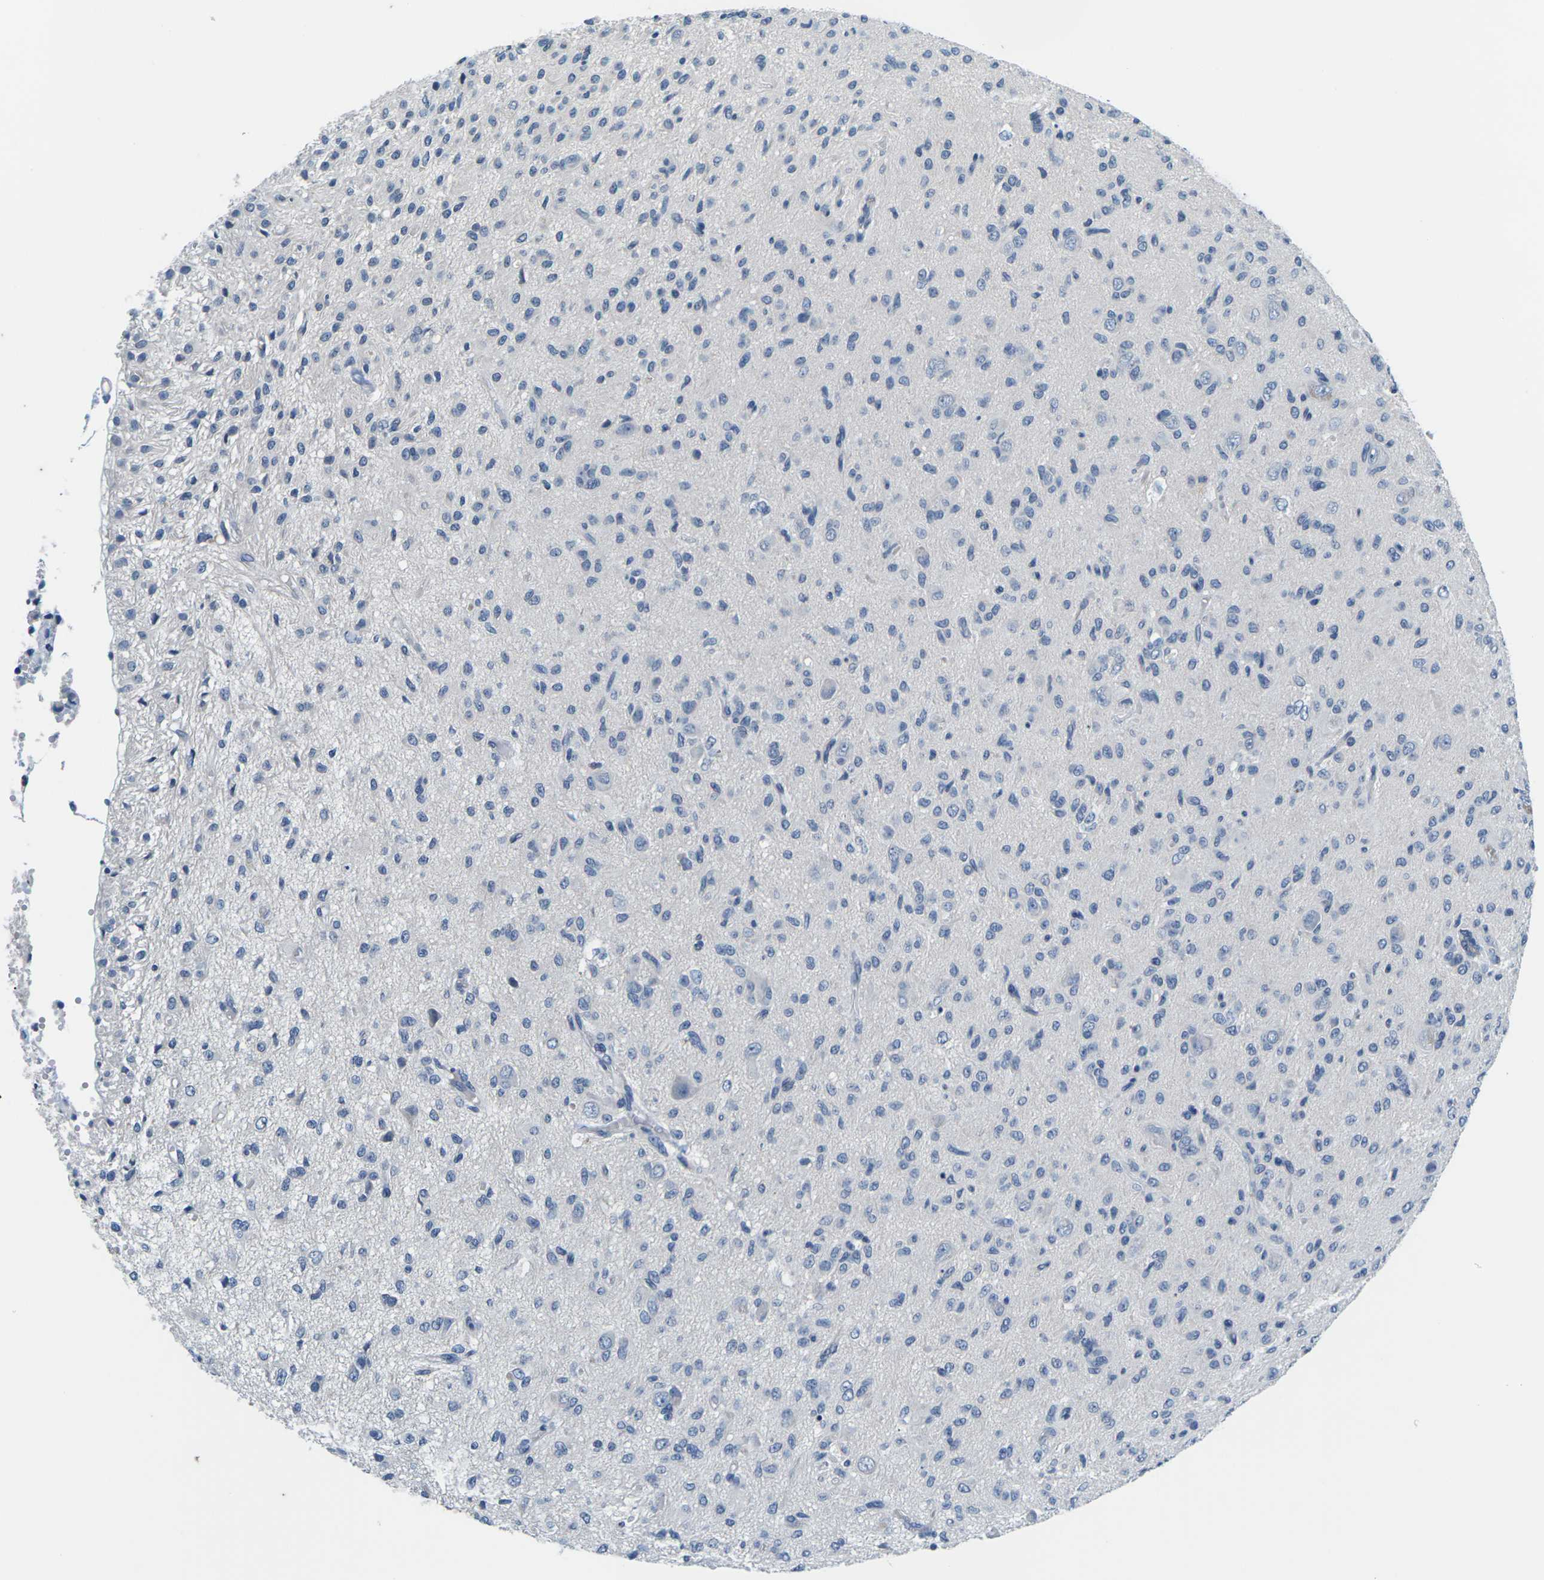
{"staining": {"intensity": "negative", "quantity": "none", "location": "none"}, "tissue": "glioma", "cell_type": "Tumor cells", "image_type": "cancer", "snomed": [{"axis": "morphology", "description": "Glioma, malignant, High grade"}, {"axis": "topography", "description": "Brain"}], "caption": "Human glioma stained for a protein using IHC demonstrates no staining in tumor cells.", "gene": "UMOD", "patient": {"sex": "female", "age": 59}}